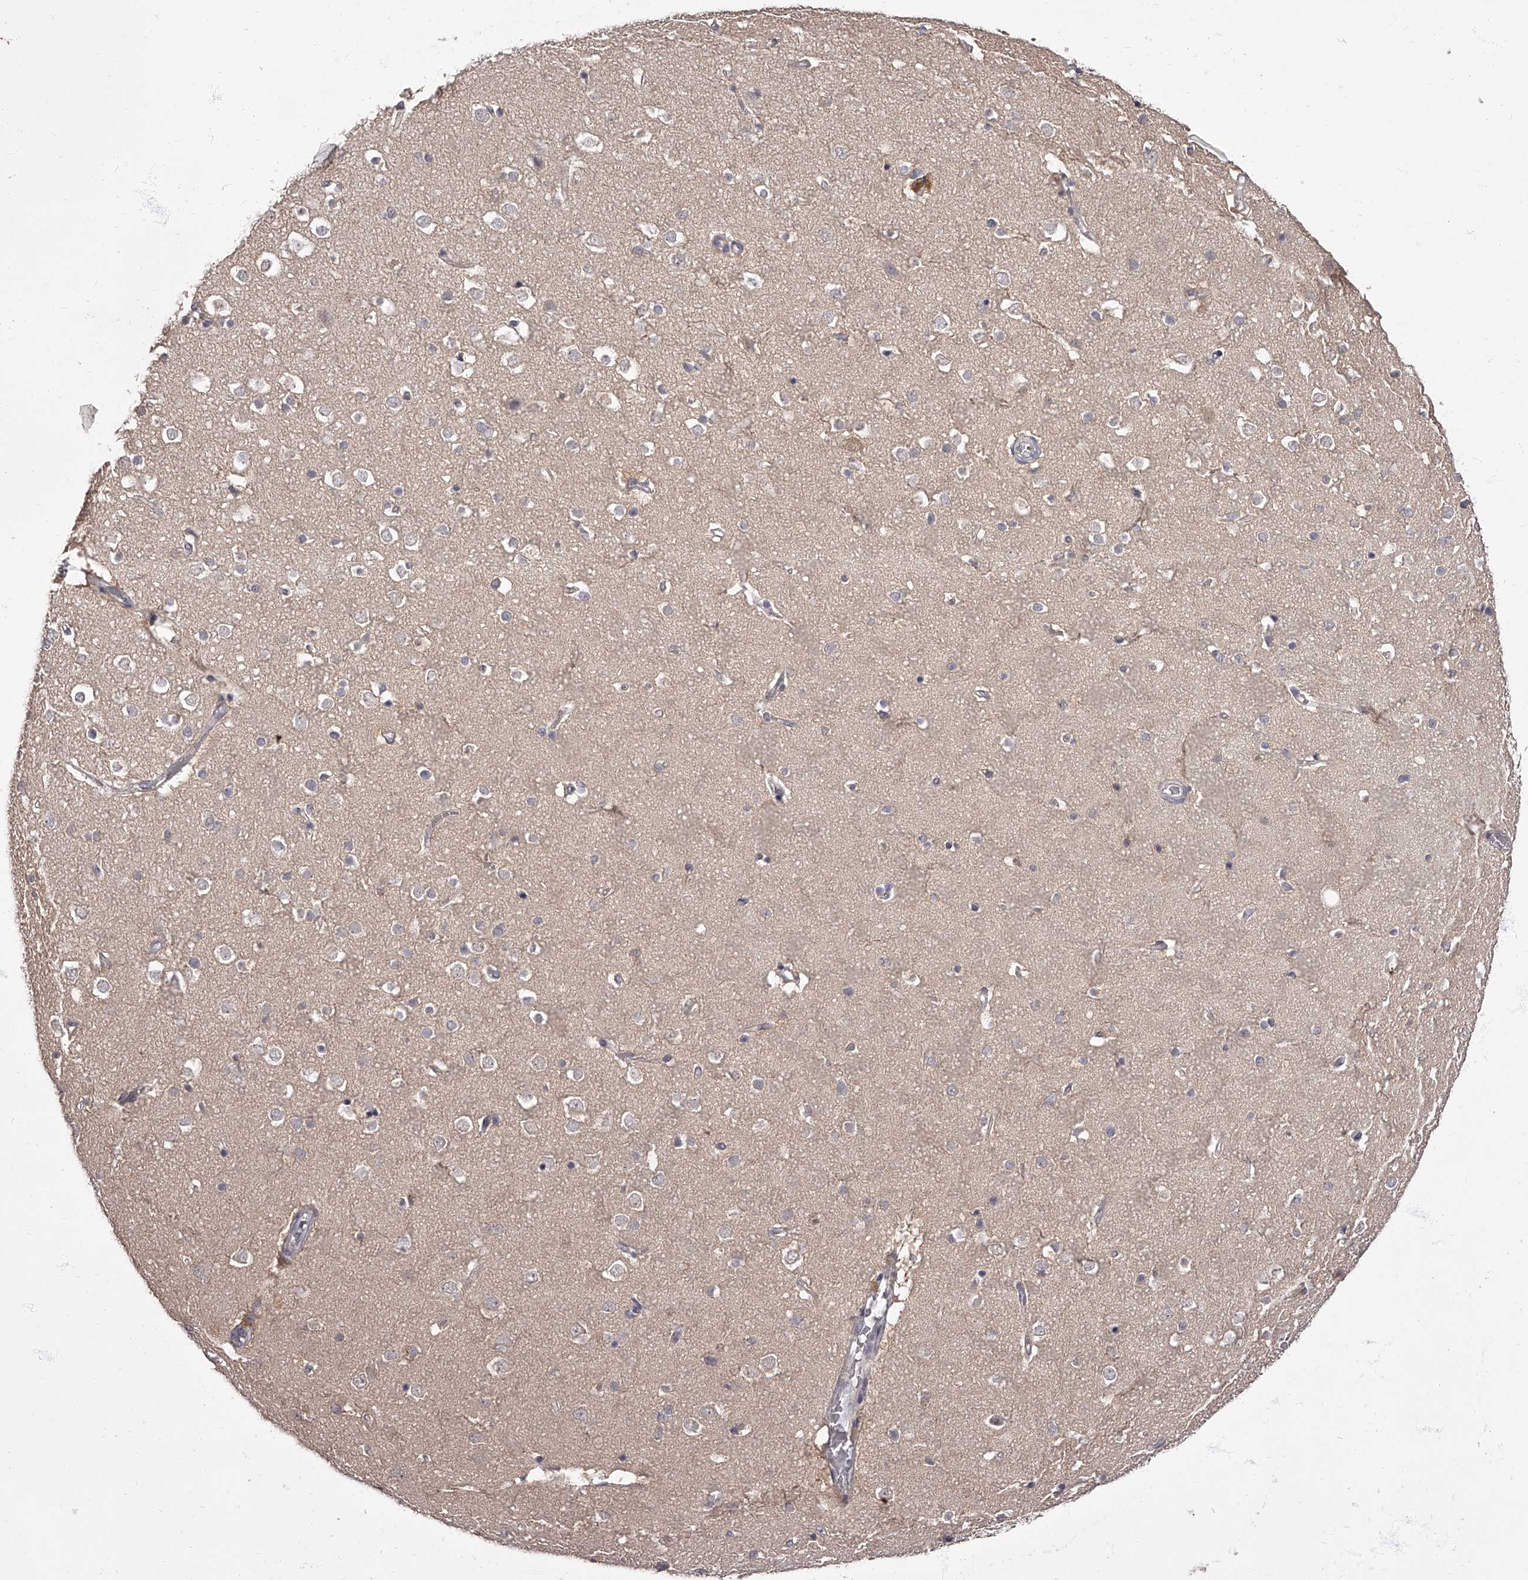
{"staining": {"intensity": "weak", "quantity": "25%-75%", "location": "cytoplasmic/membranous"}, "tissue": "cerebral cortex", "cell_type": "Endothelial cells", "image_type": "normal", "snomed": [{"axis": "morphology", "description": "Normal tissue, NOS"}, {"axis": "topography", "description": "Cerebral cortex"}], "caption": "Benign cerebral cortex was stained to show a protein in brown. There is low levels of weak cytoplasmic/membranous staining in about 25%-75% of endothelial cells. The staining is performed using DAB brown chromogen to label protein expression. The nuclei are counter-stained blue using hematoxylin.", "gene": "APEH", "patient": {"sex": "male", "age": 54}}